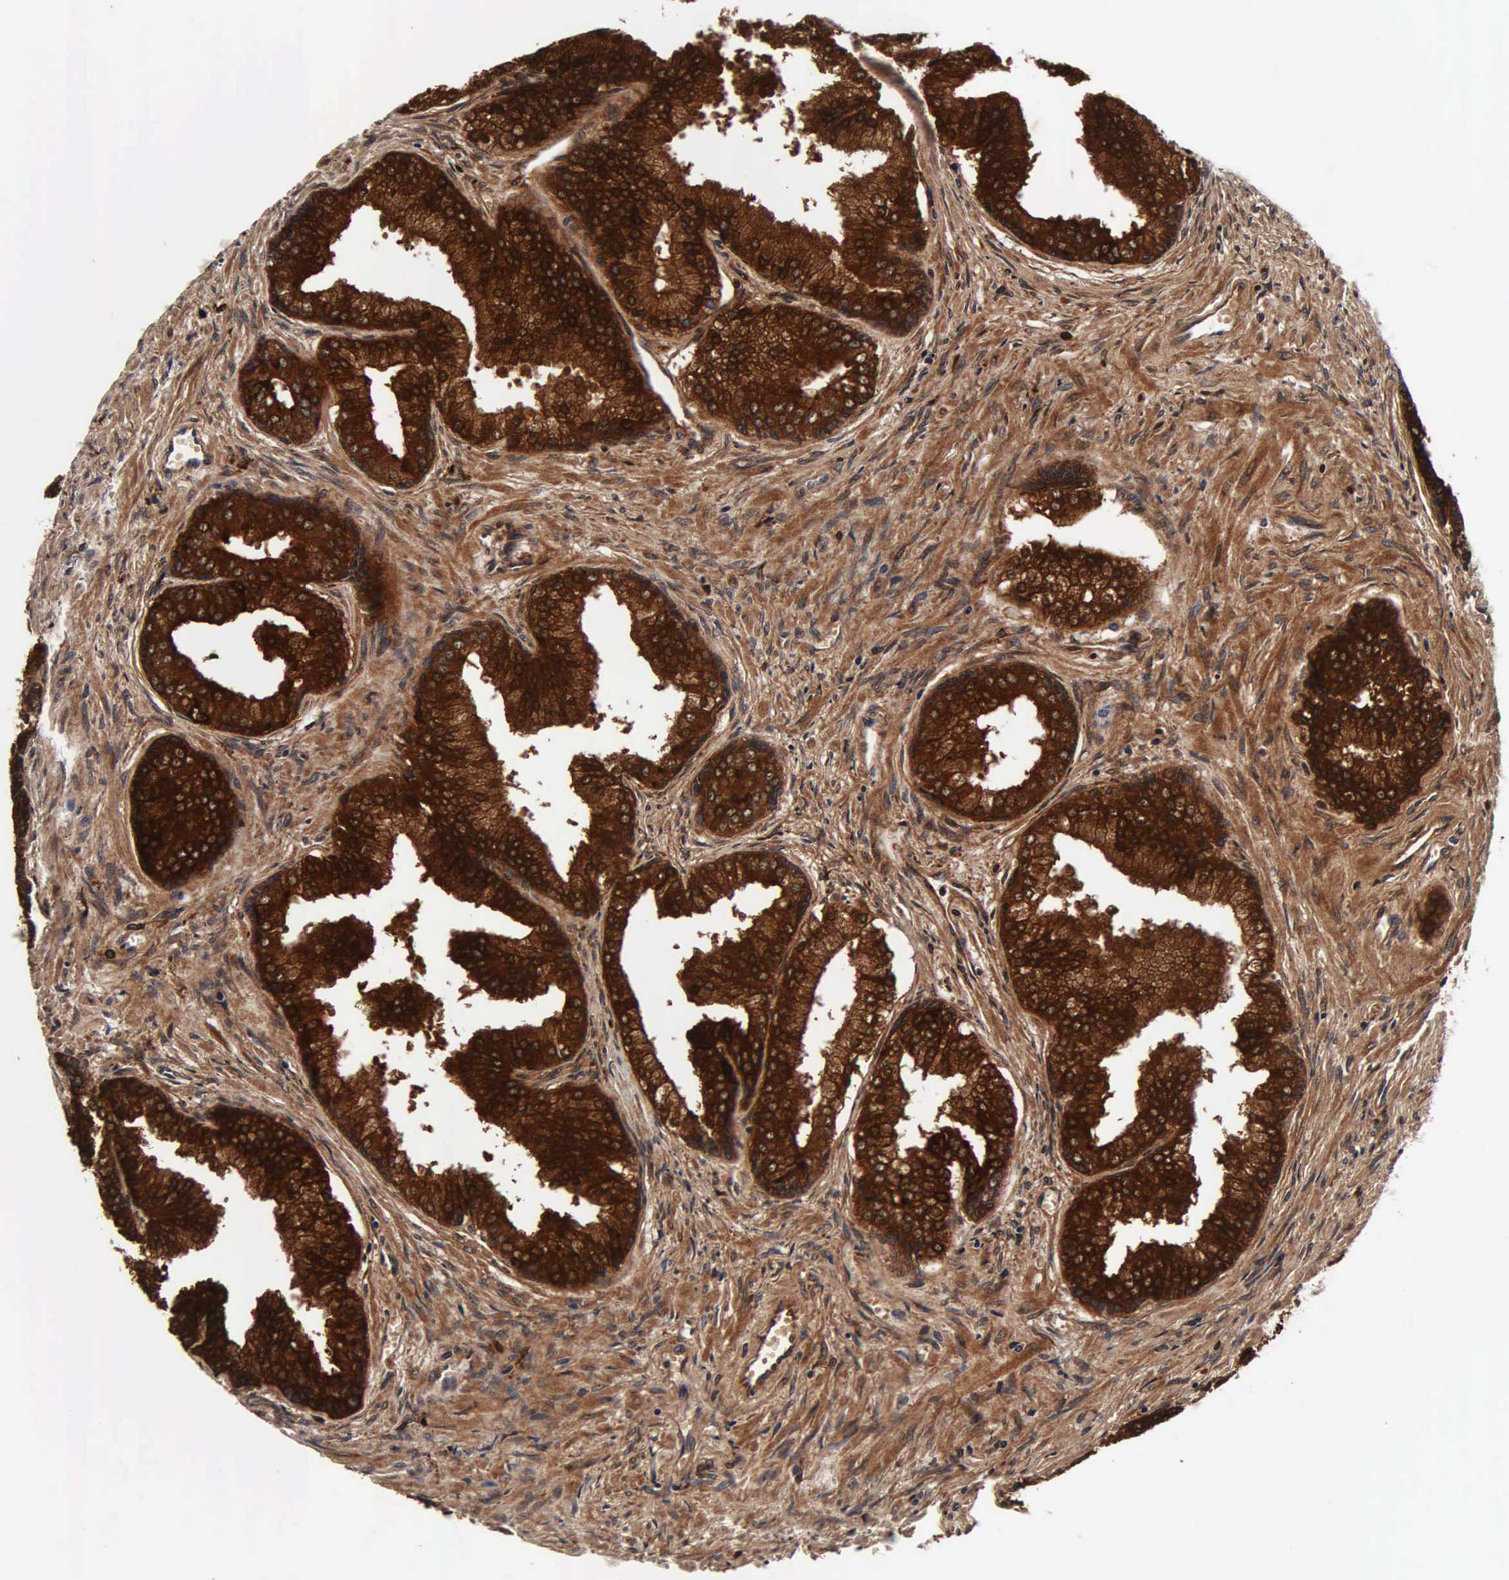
{"staining": {"intensity": "strong", "quantity": ">75%", "location": "cytoplasmic/membranous"}, "tissue": "prostate", "cell_type": "Glandular cells", "image_type": "normal", "snomed": [{"axis": "morphology", "description": "Normal tissue, NOS"}, {"axis": "topography", "description": "Prostate"}], "caption": "Human prostate stained with a brown dye displays strong cytoplasmic/membranous positive staining in about >75% of glandular cells.", "gene": "CST3", "patient": {"sex": "male", "age": 68}}